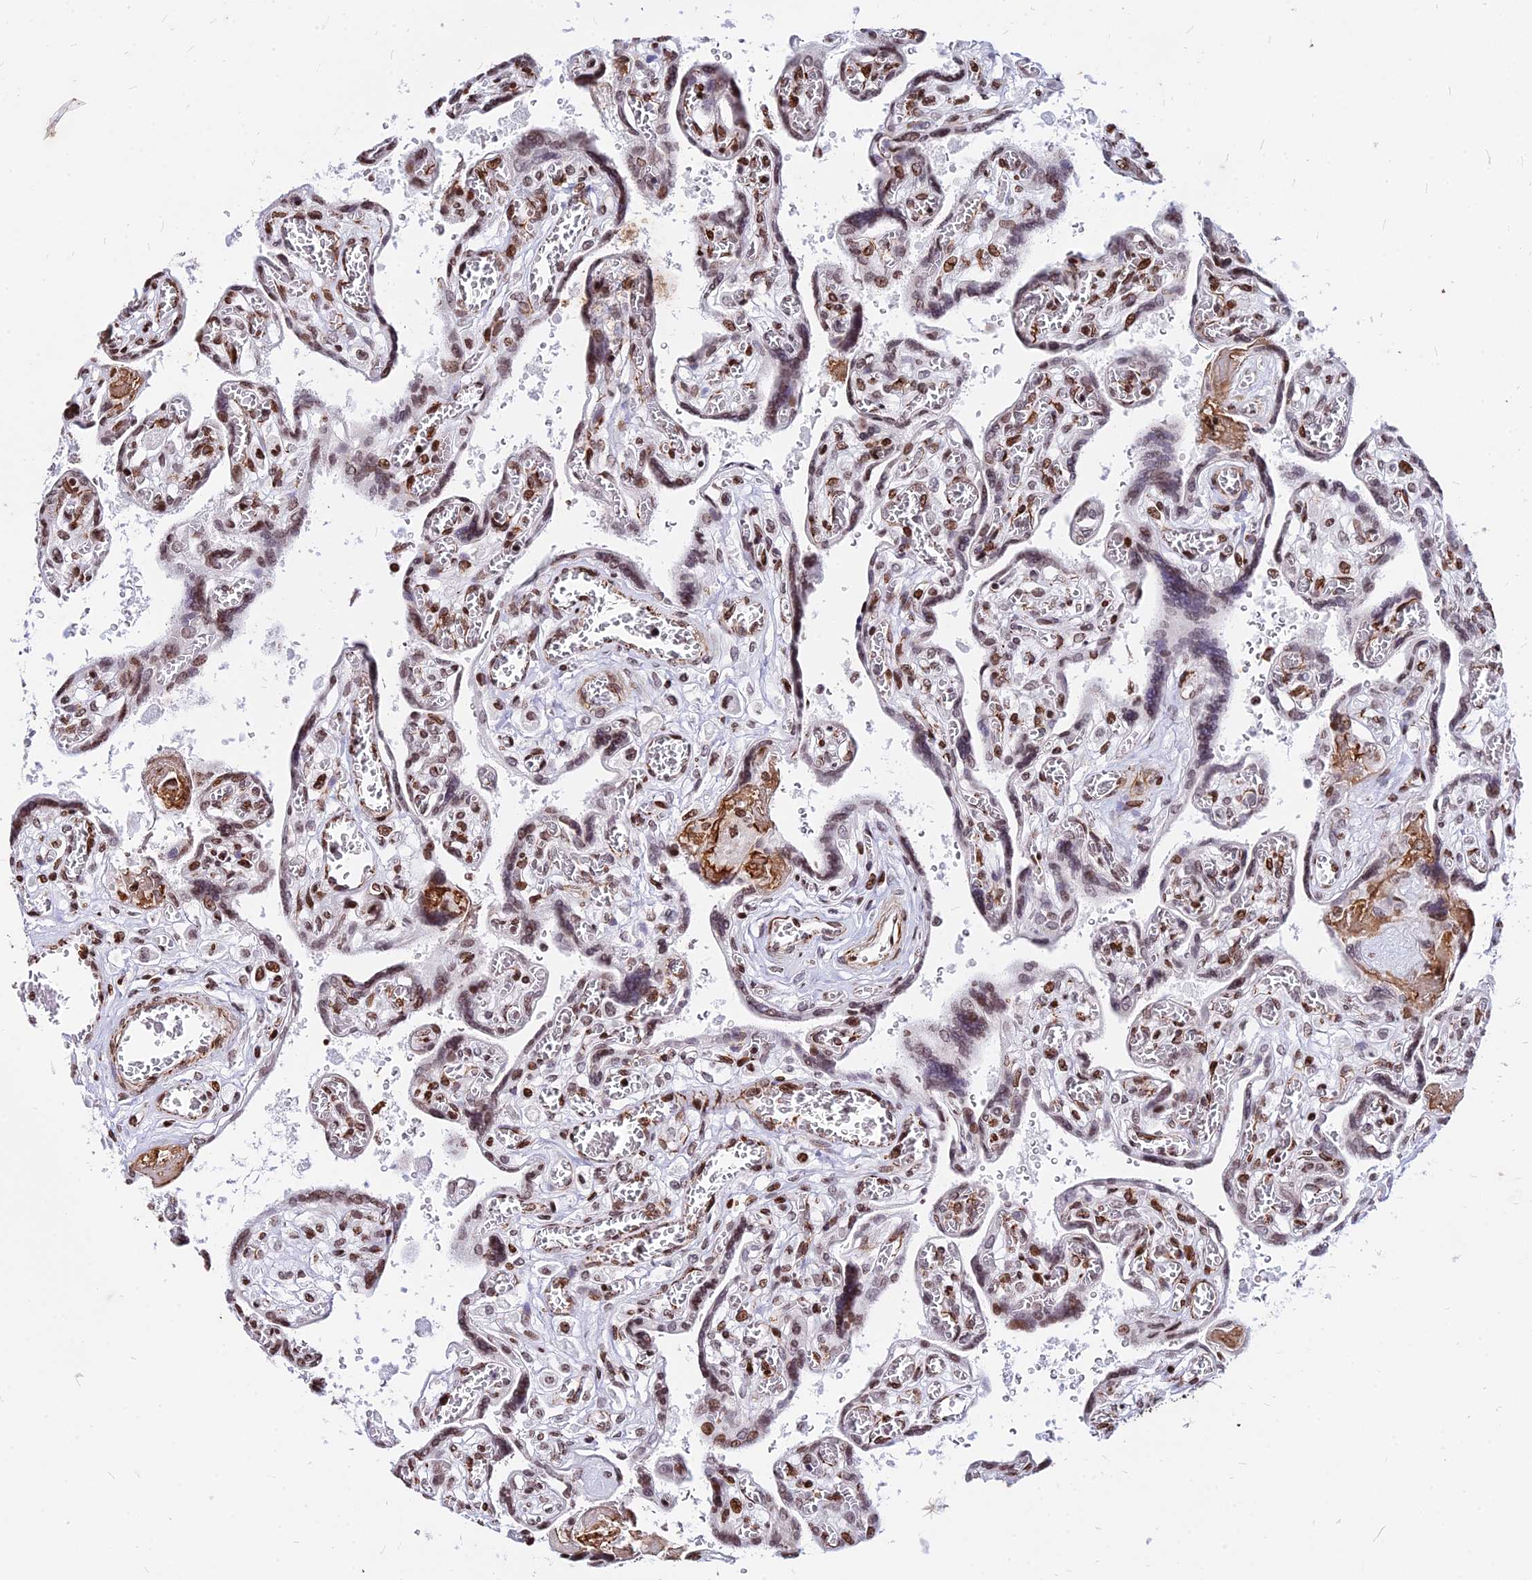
{"staining": {"intensity": "moderate", "quantity": ">75%", "location": "nuclear"}, "tissue": "placenta", "cell_type": "Trophoblastic cells", "image_type": "normal", "snomed": [{"axis": "morphology", "description": "Normal tissue, NOS"}, {"axis": "topography", "description": "Placenta"}], "caption": "A medium amount of moderate nuclear expression is seen in about >75% of trophoblastic cells in benign placenta. (DAB (3,3'-diaminobenzidine) = brown stain, brightfield microscopy at high magnification).", "gene": "NYAP2", "patient": {"sex": "female", "age": 39}}